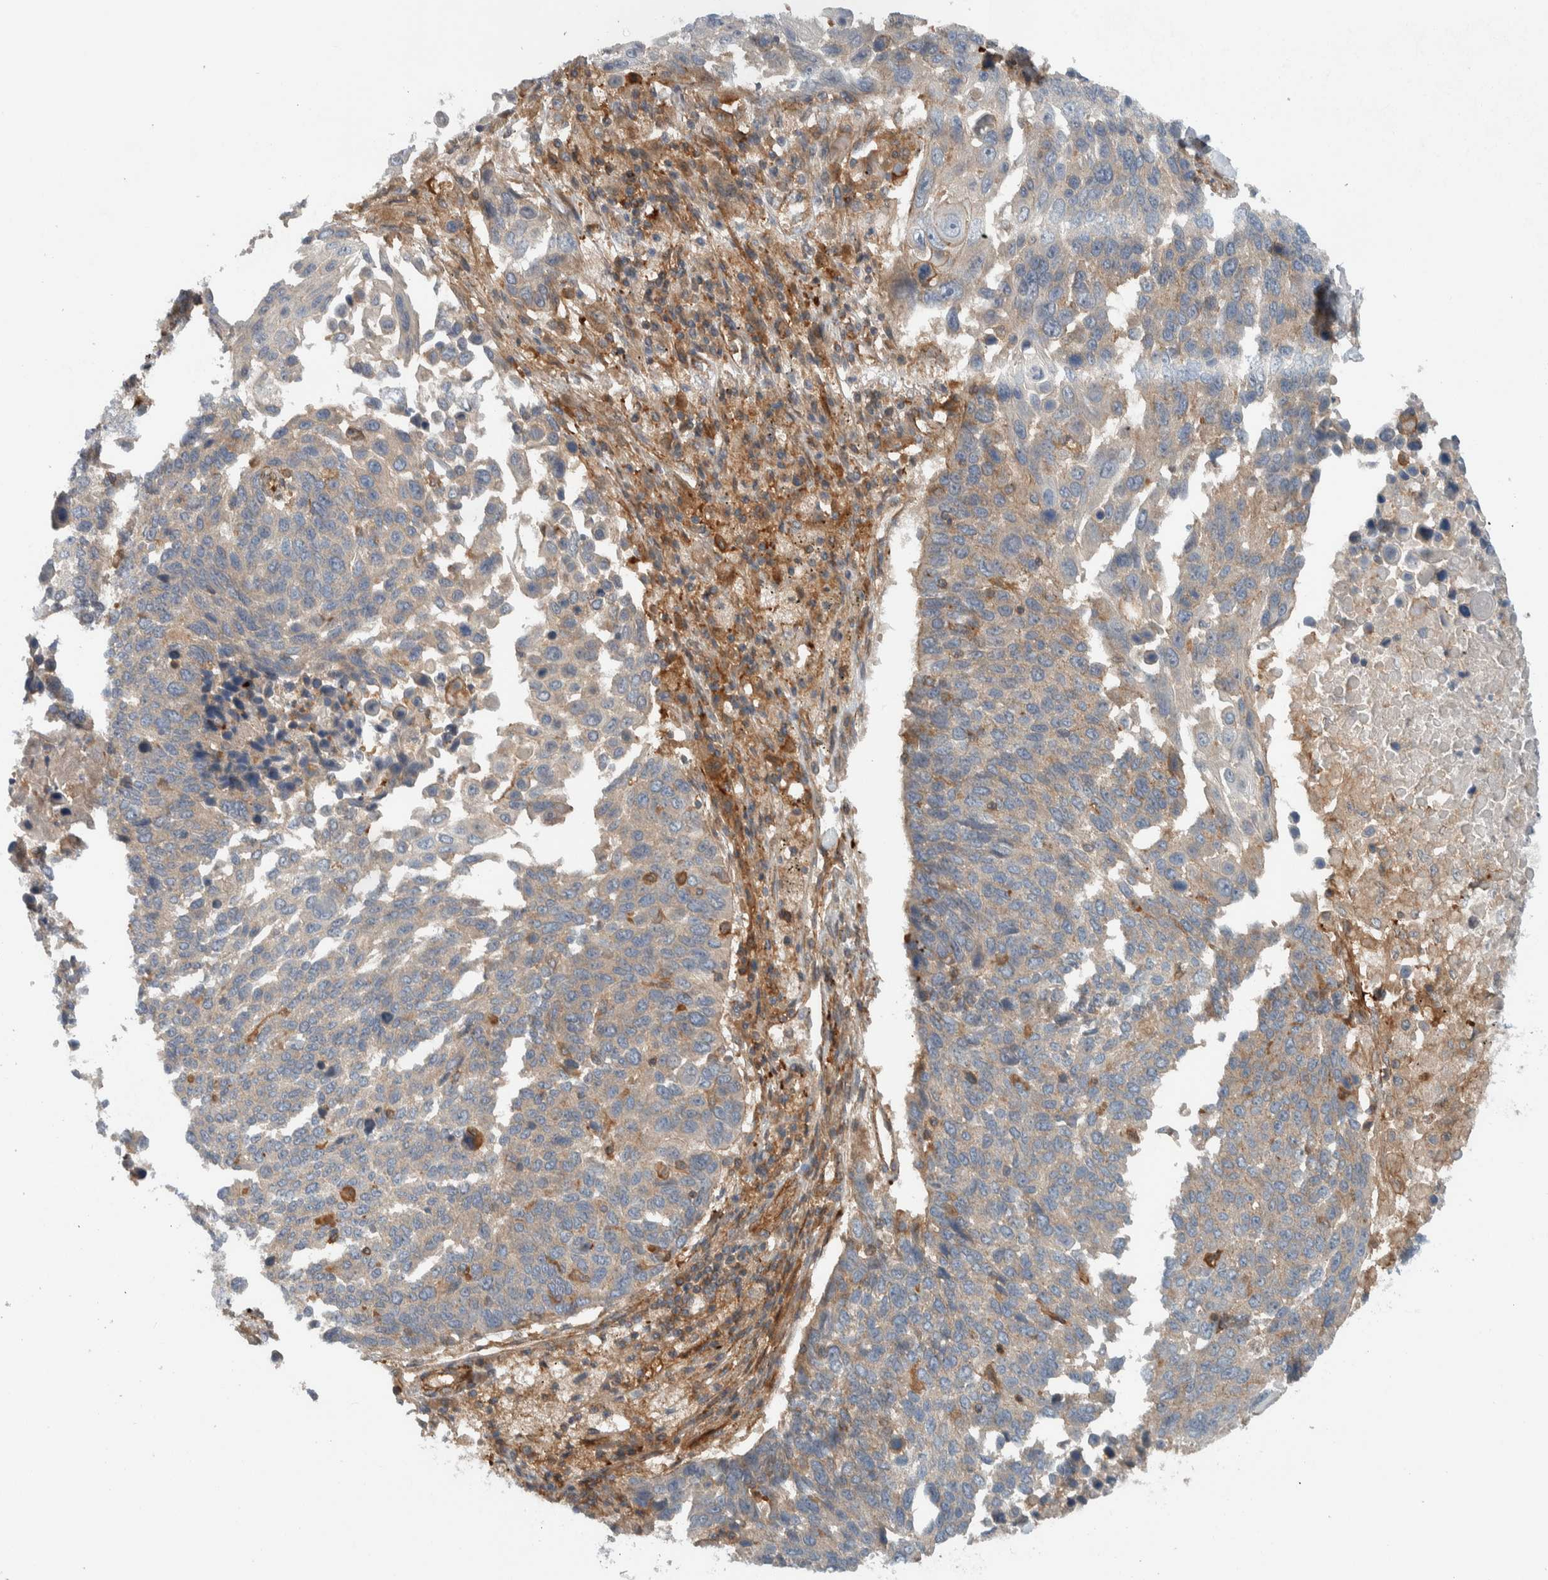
{"staining": {"intensity": "negative", "quantity": "none", "location": "none"}, "tissue": "lung cancer", "cell_type": "Tumor cells", "image_type": "cancer", "snomed": [{"axis": "morphology", "description": "Squamous cell carcinoma, NOS"}, {"axis": "topography", "description": "Lung"}], "caption": "Squamous cell carcinoma (lung) was stained to show a protein in brown. There is no significant expression in tumor cells.", "gene": "MPRIP", "patient": {"sex": "male", "age": 66}}